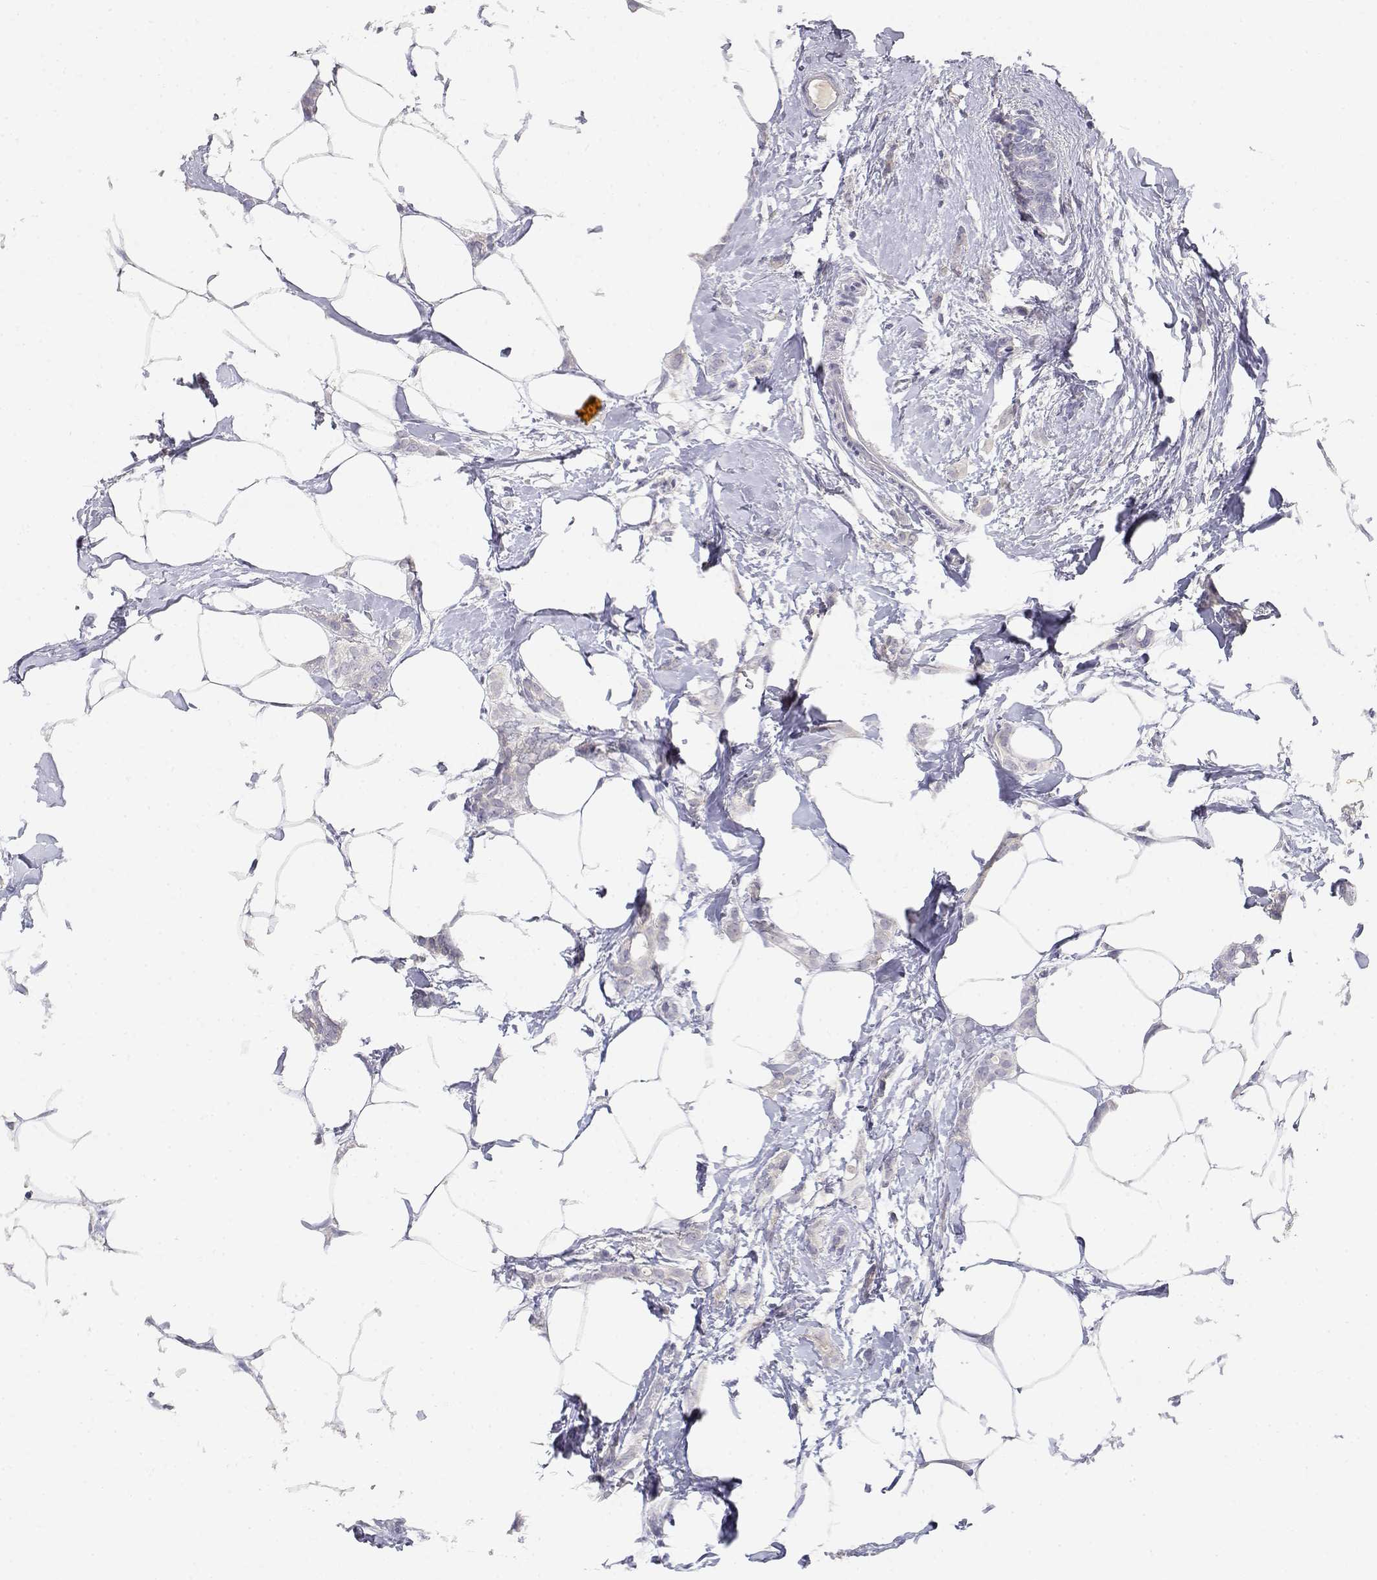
{"staining": {"intensity": "negative", "quantity": "none", "location": "none"}, "tissue": "breast cancer", "cell_type": "Tumor cells", "image_type": "cancer", "snomed": [{"axis": "morphology", "description": "Duct carcinoma"}, {"axis": "topography", "description": "Breast"}], "caption": "Immunohistochemical staining of intraductal carcinoma (breast) shows no significant staining in tumor cells.", "gene": "ADA", "patient": {"sex": "female", "age": 40}}